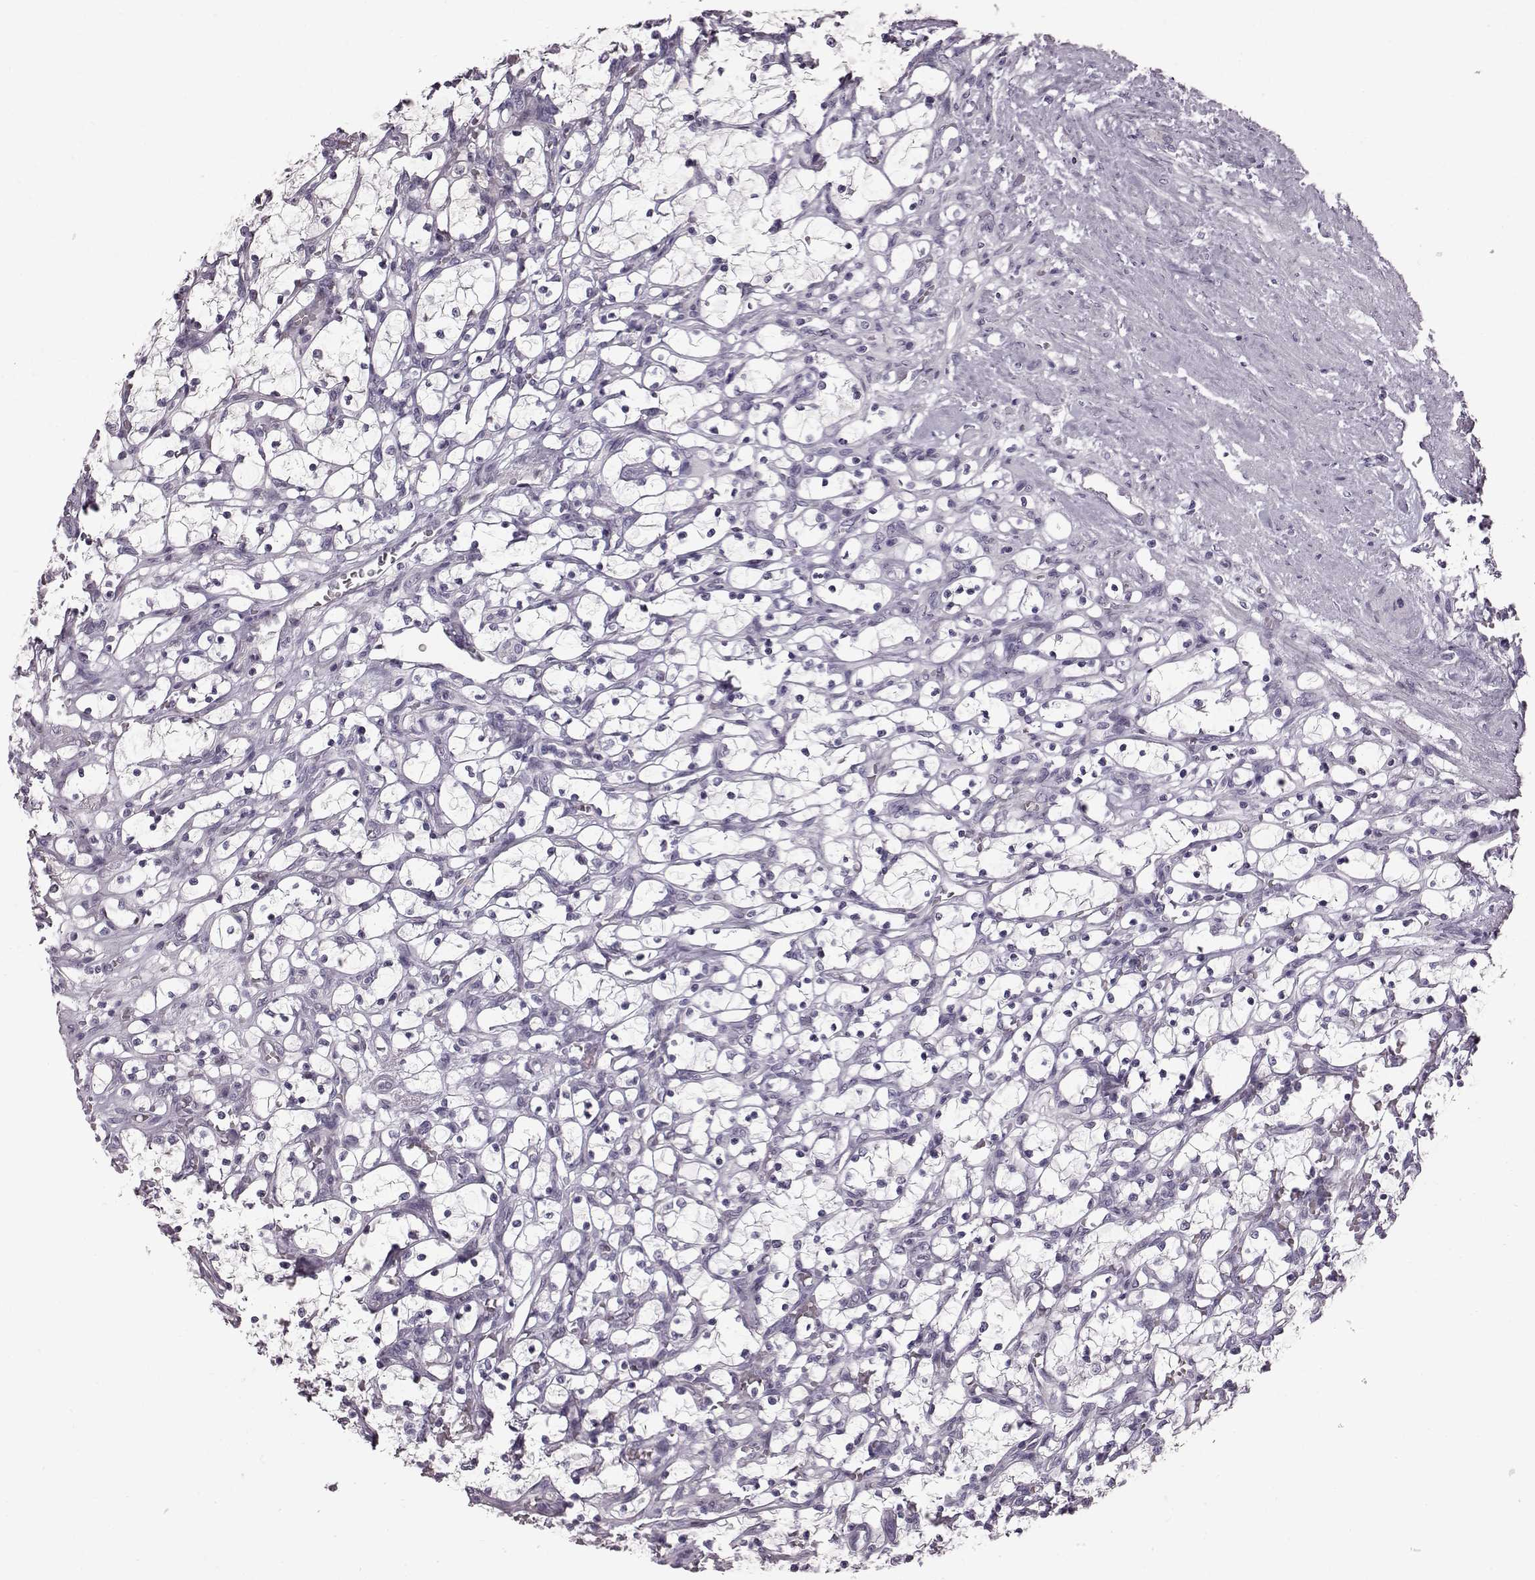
{"staining": {"intensity": "negative", "quantity": "none", "location": "none"}, "tissue": "renal cancer", "cell_type": "Tumor cells", "image_type": "cancer", "snomed": [{"axis": "morphology", "description": "Adenocarcinoma, NOS"}, {"axis": "topography", "description": "Kidney"}], "caption": "This is a photomicrograph of IHC staining of adenocarcinoma (renal), which shows no positivity in tumor cells. Nuclei are stained in blue.", "gene": "TCHHL1", "patient": {"sex": "female", "age": 69}}